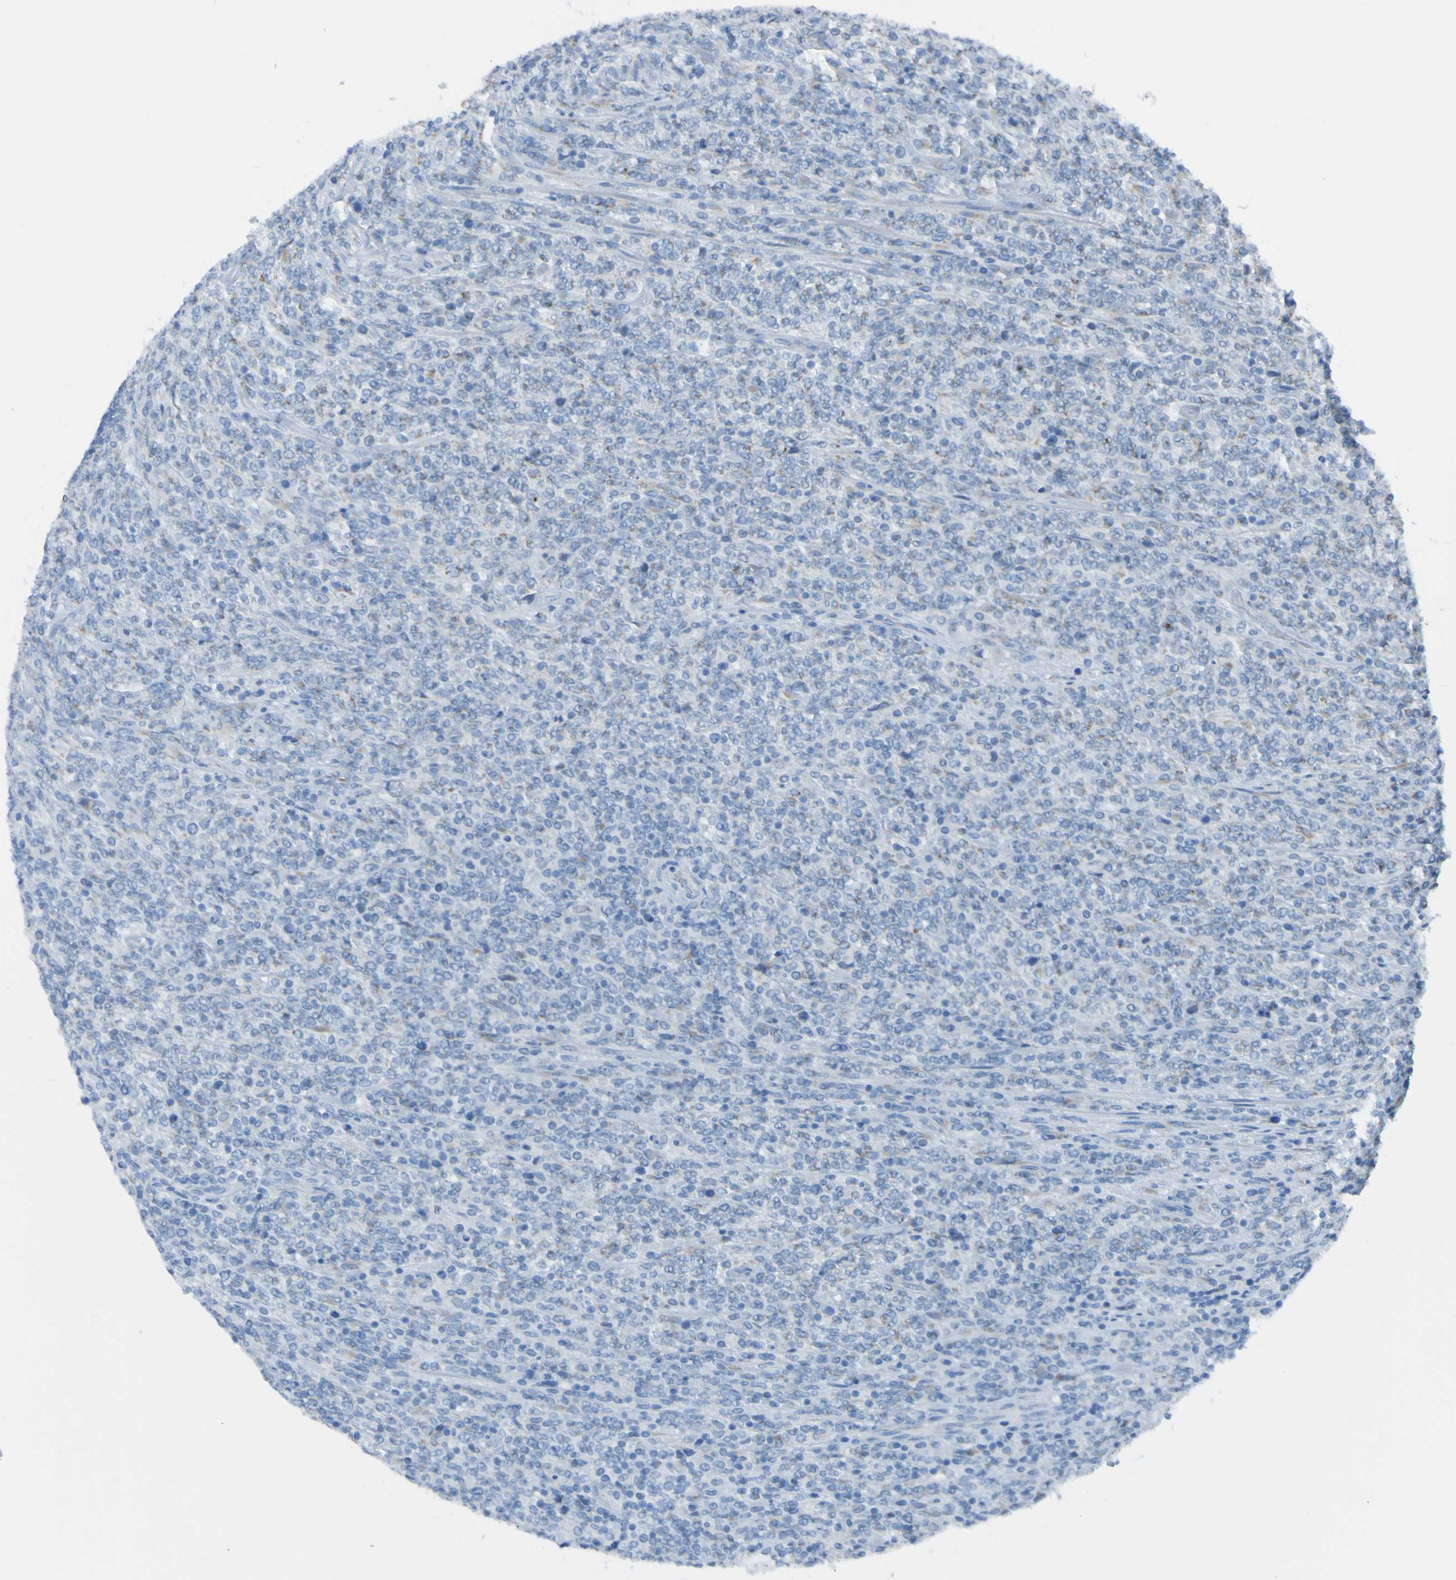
{"staining": {"intensity": "negative", "quantity": "none", "location": "none"}, "tissue": "lymphoma", "cell_type": "Tumor cells", "image_type": "cancer", "snomed": [{"axis": "morphology", "description": "Malignant lymphoma, non-Hodgkin's type, High grade"}, {"axis": "topography", "description": "Soft tissue"}], "caption": "Immunohistochemistry (IHC) image of human lymphoma stained for a protein (brown), which displays no expression in tumor cells.", "gene": "ACMSD", "patient": {"sex": "male", "age": 18}}